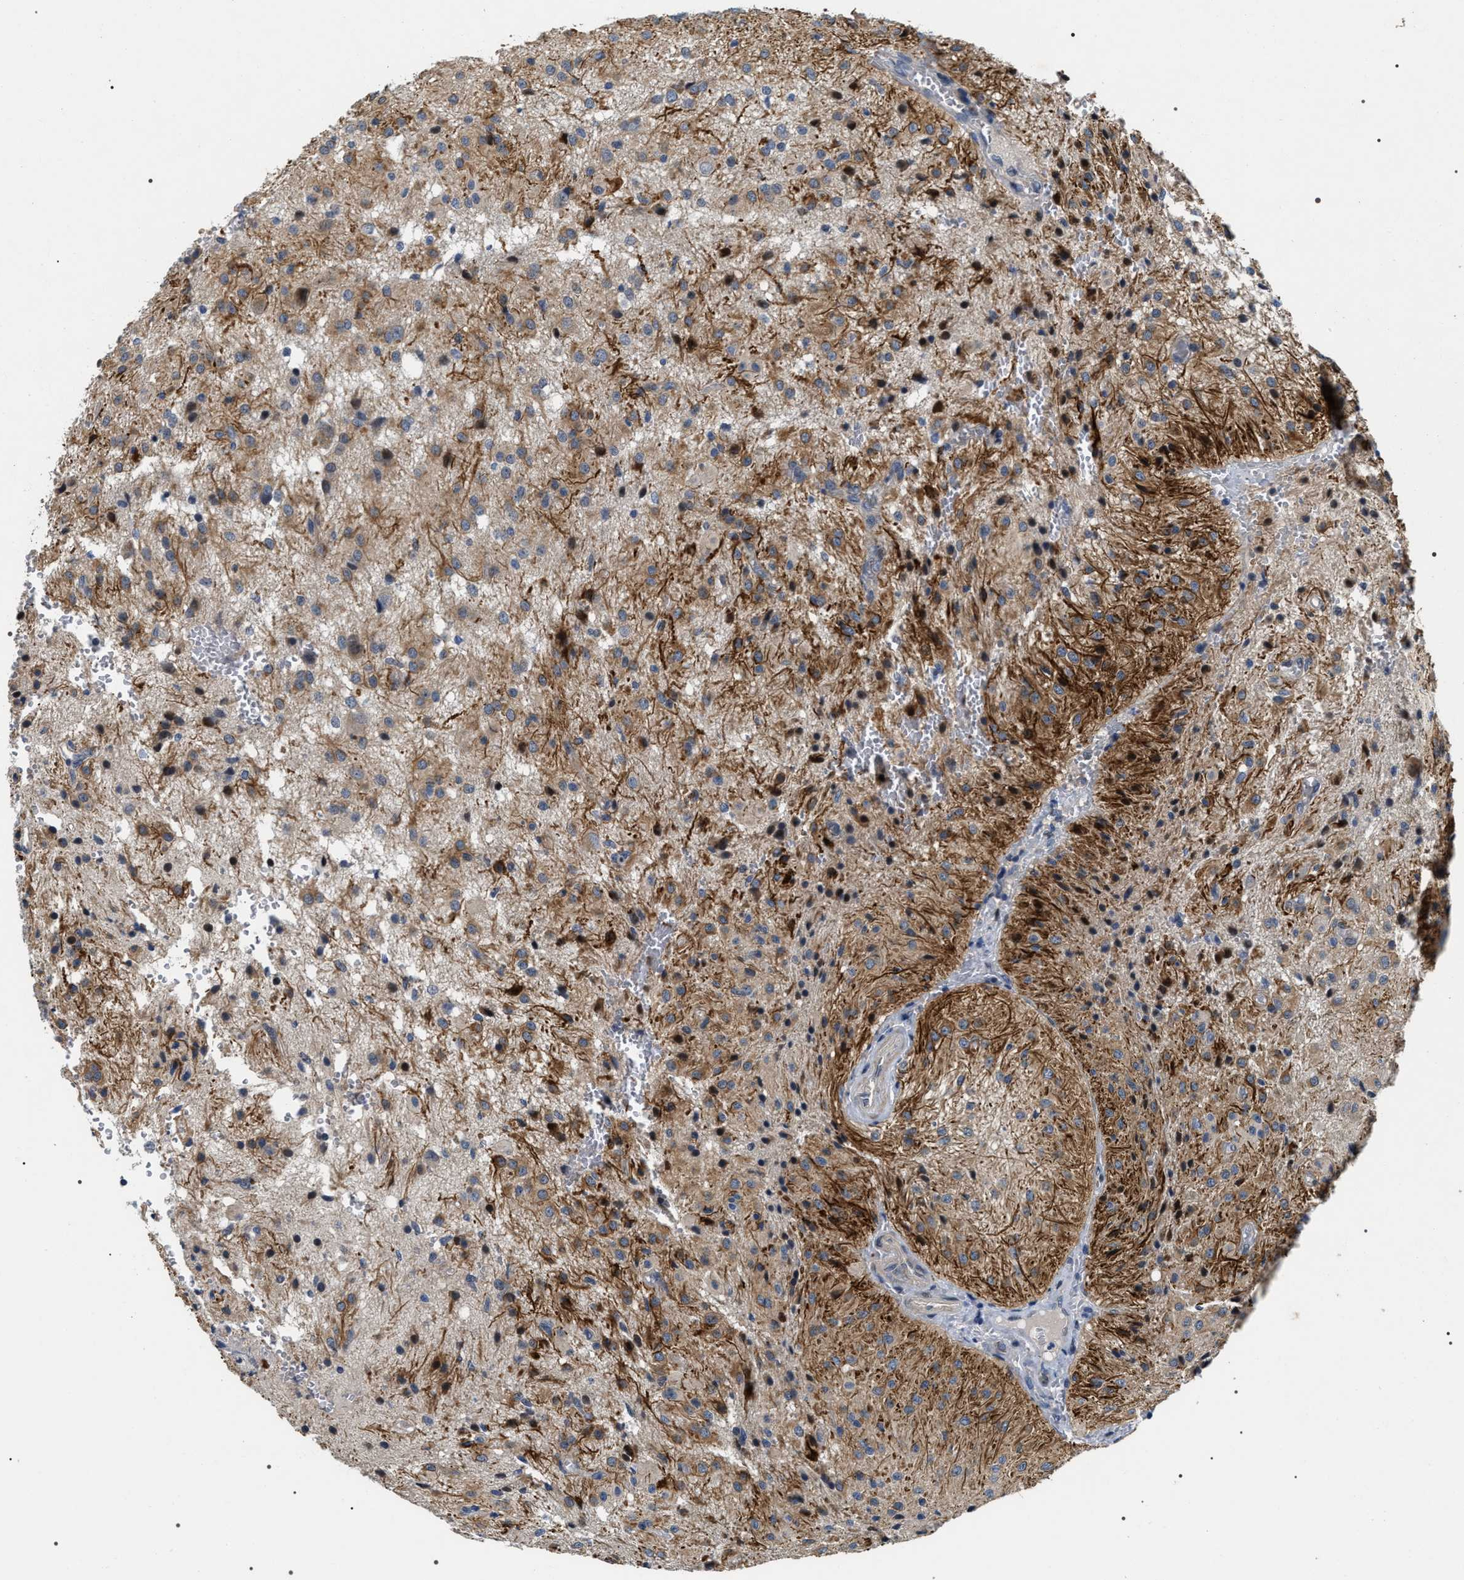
{"staining": {"intensity": "moderate", "quantity": "25%-75%", "location": "cytoplasmic/membranous"}, "tissue": "glioma", "cell_type": "Tumor cells", "image_type": "cancer", "snomed": [{"axis": "morphology", "description": "Glioma, malignant, Low grade"}, {"axis": "topography", "description": "Brain"}], "caption": "This photomicrograph shows immunohistochemistry staining of glioma, with medium moderate cytoplasmic/membranous positivity in approximately 25%-75% of tumor cells.", "gene": "IFT81", "patient": {"sex": "female", "age": 46}}